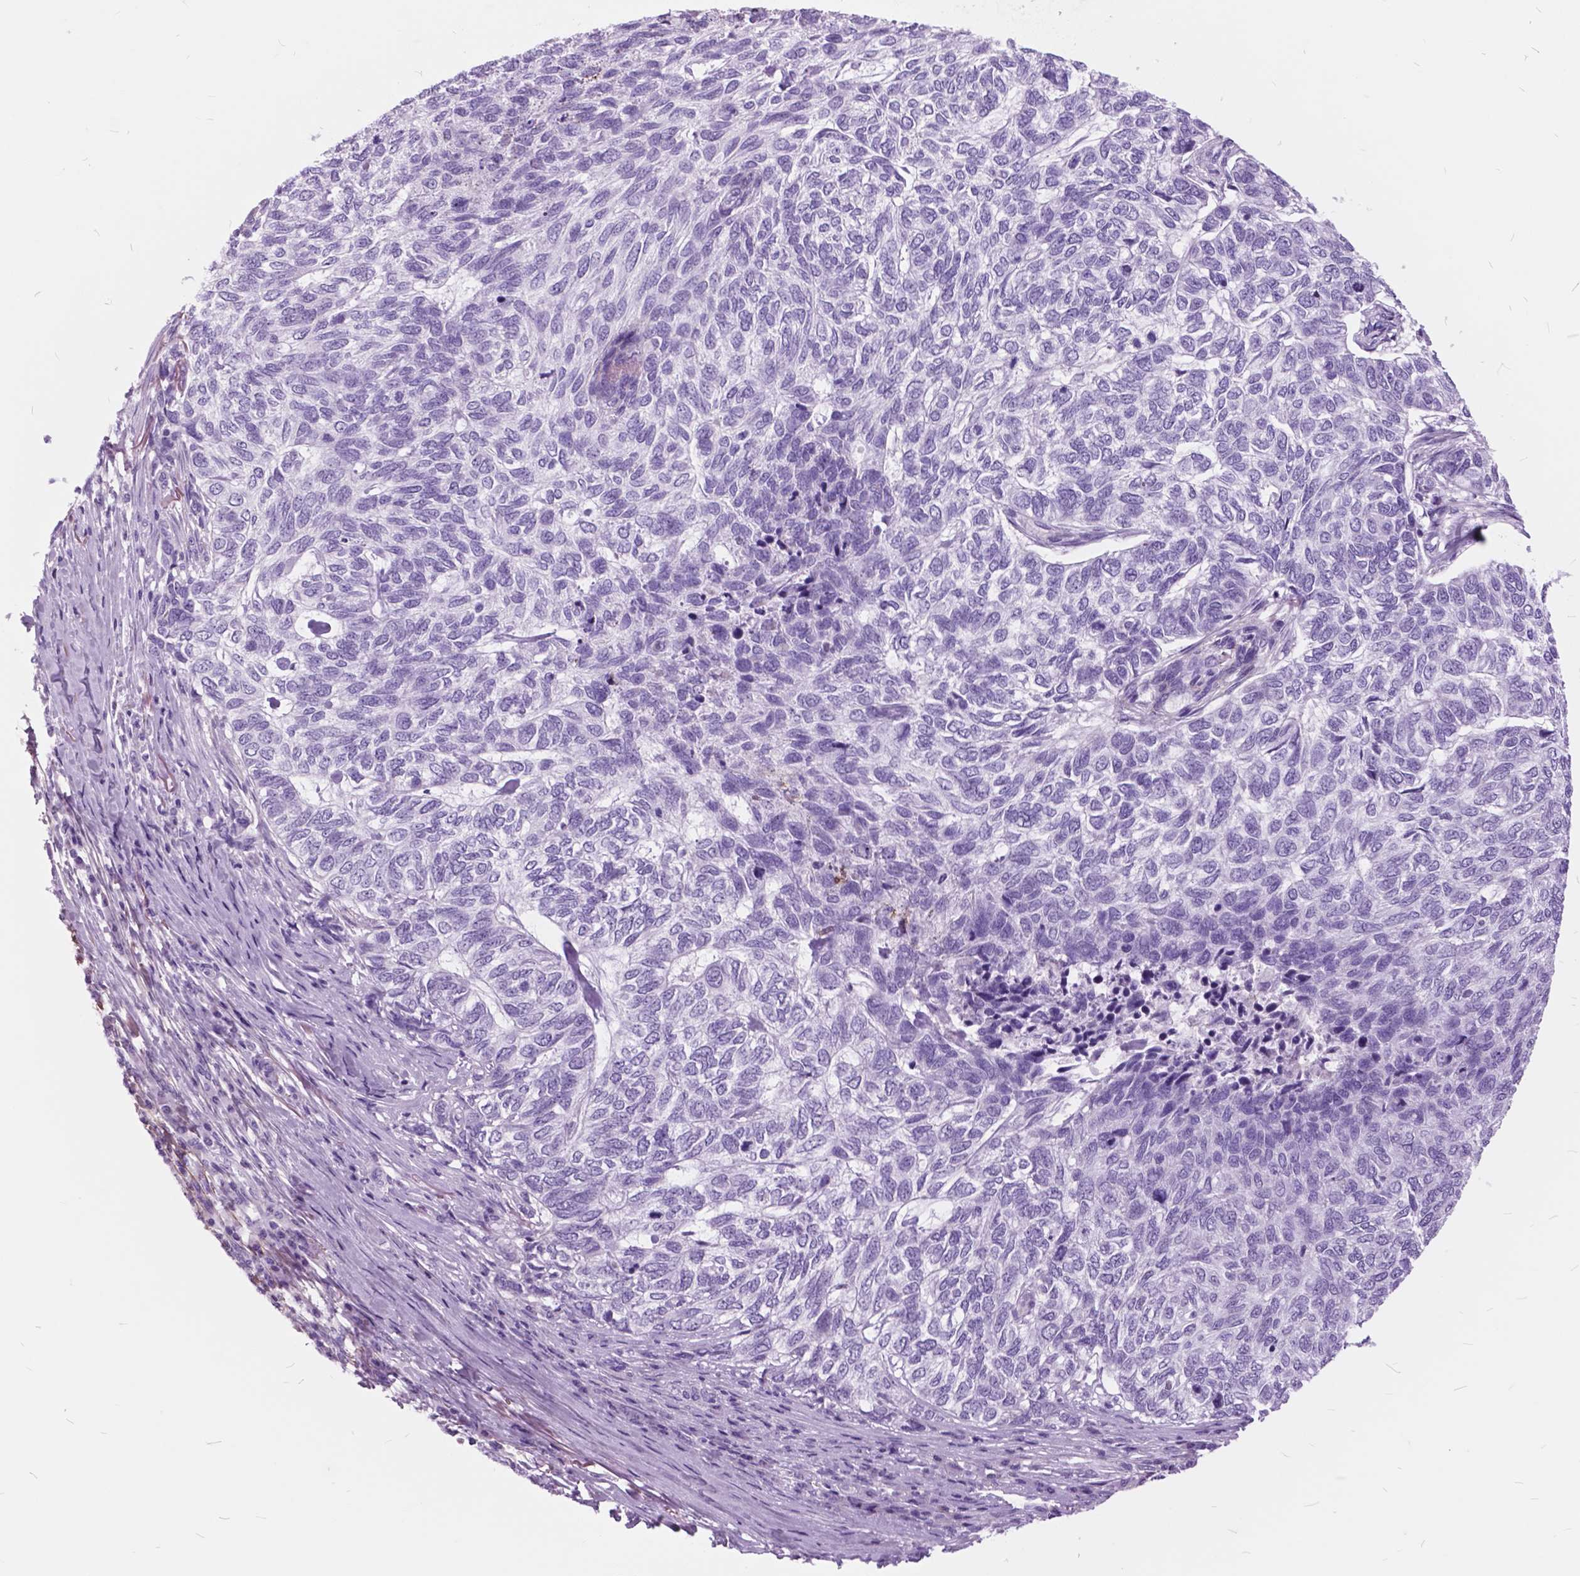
{"staining": {"intensity": "negative", "quantity": "none", "location": "none"}, "tissue": "skin cancer", "cell_type": "Tumor cells", "image_type": "cancer", "snomed": [{"axis": "morphology", "description": "Basal cell carcinoma"}, {"axis": "topography", "description": "Skin"}], "caption": "IHC histopathology image of neoplastic tissue: human basal cell carcinoma (skin) stained with DAB (3,3'-diaminobenzidine) reveals no significant protein staining in tumor cells.", "gene": "GDF9", "patient": {"sex": "female", "age": 65}}